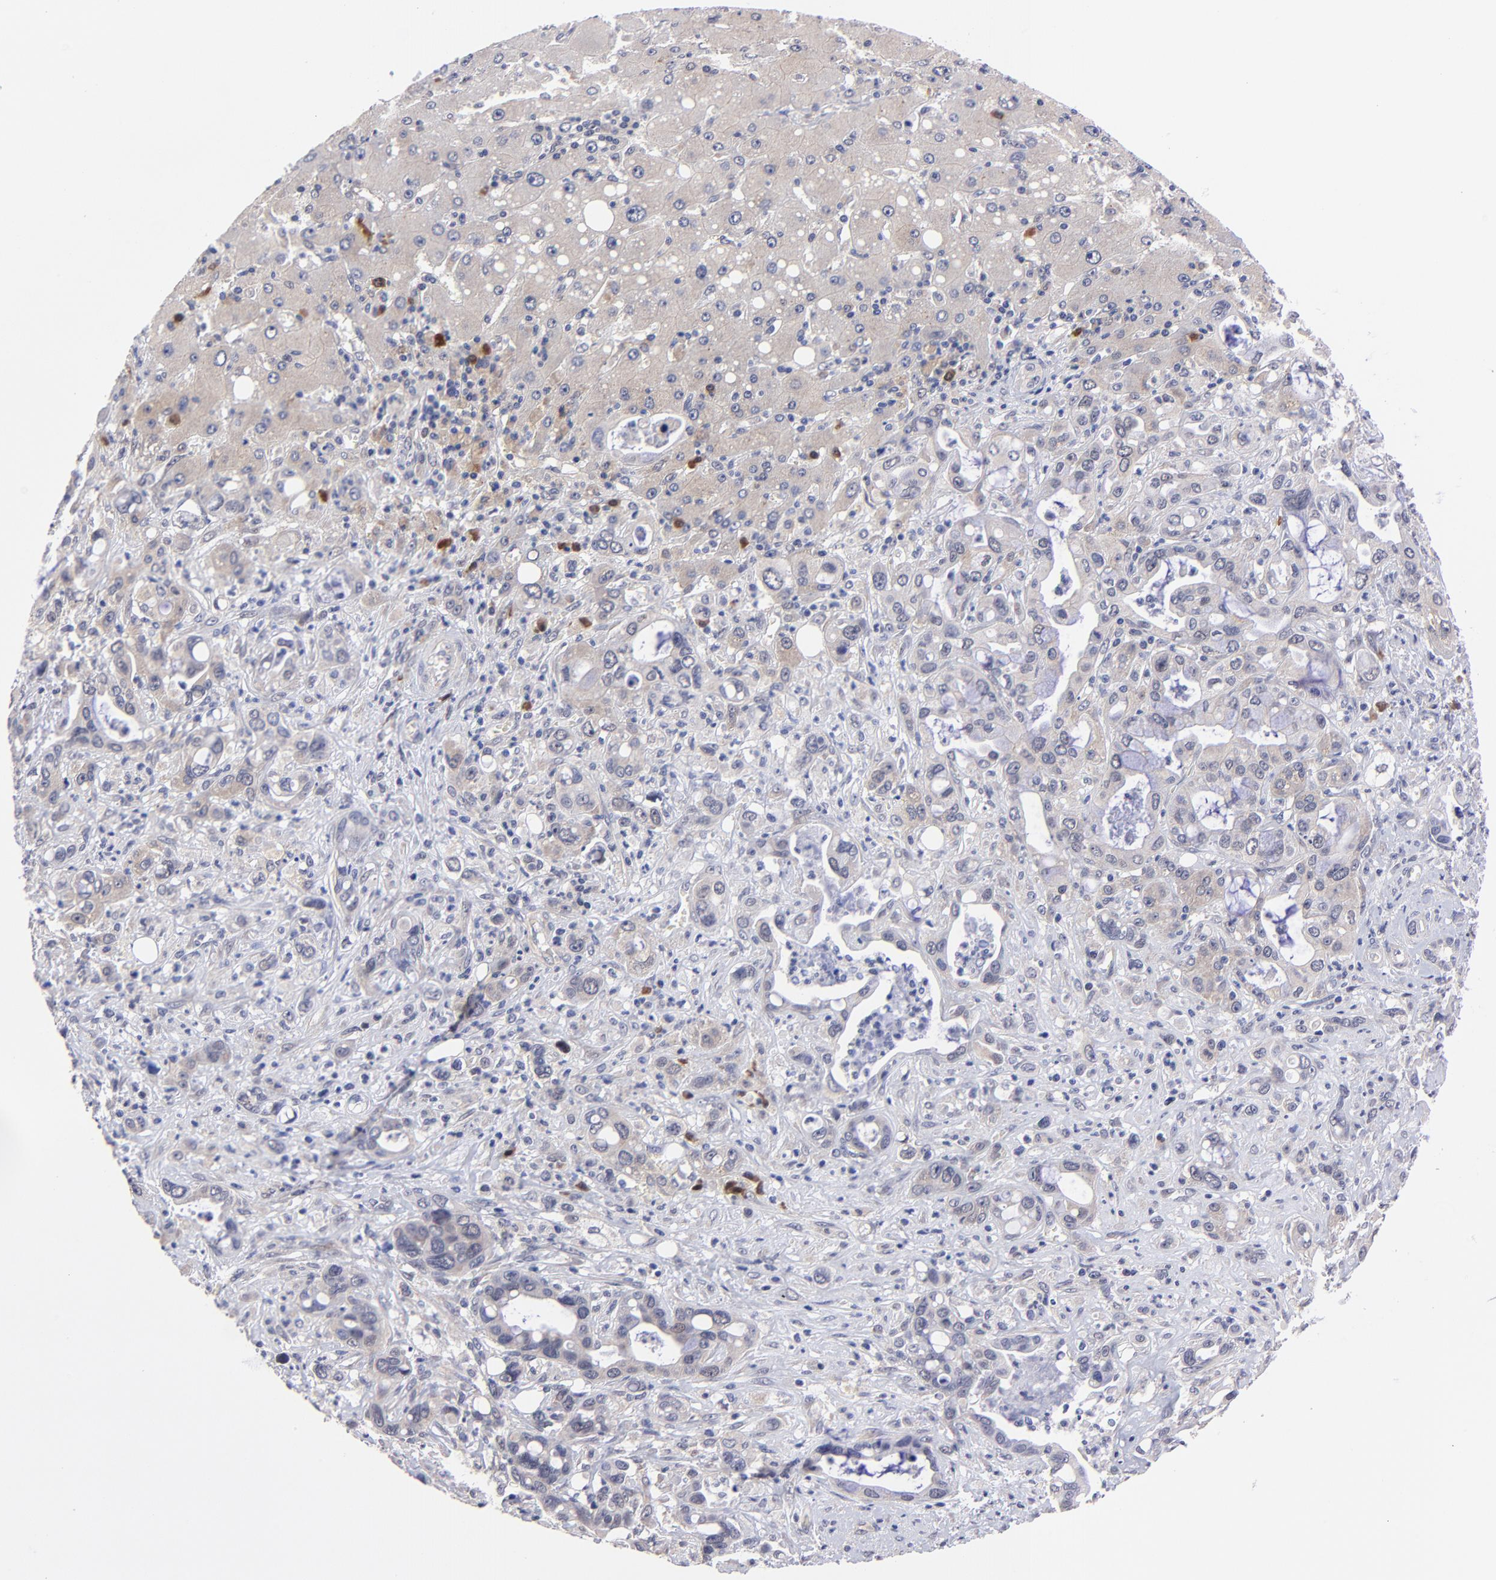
{"staining": {"intensity": "negative", "quantity": "none", "location": "none"}, "tissue": "liver cancer", "cell_type": "Tumor cells", "image_type": "cancer", "snomed": [{"axis": "morphology", "description": "Cholangiocarcinoma"}, {"axis": "topography", "description": "Liver"}], "caption": "Immunohistochemical staining of human cholangiocarcinoma (liver) demonstrates no significant staining in tumor cells. (DAB IHC, high magnification).", "gene": "ZNF155", "patient": {"sex": "female", "age": 65}}